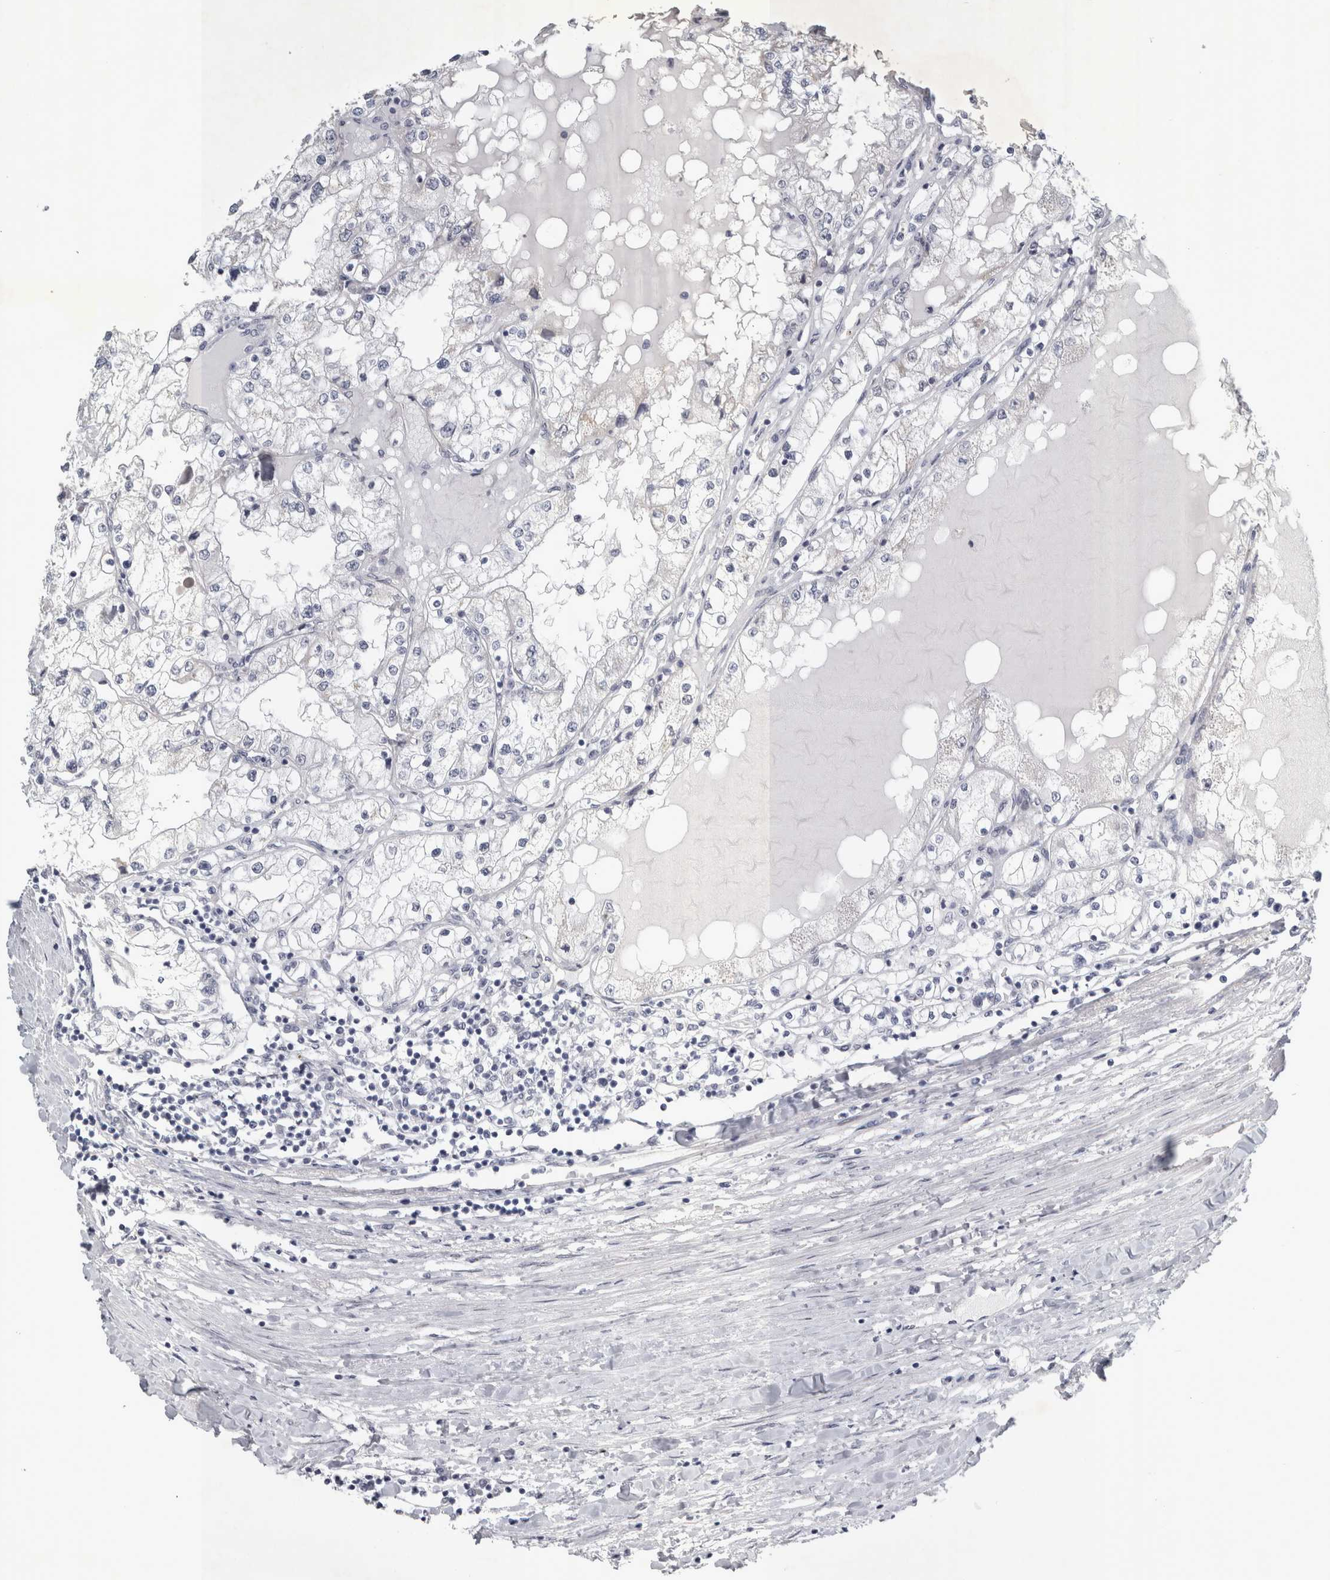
{"staining": {"intensity": "negative", "quantity": "none", "location": "none"}, "tissue": "renal cancer", "cell_type": "Tumor cells", "image_type": "cancer", "snomed": [{"axis": "morphology", "description": "Adenocarcinoma, NOS"}, {"axis": "topography", "description": "Kidney"}], "caption": "High magnification brightfield microscopy of adenocarcinoma (renal) stained with DAB (3,3'-diaminobenzidine) (brown) and counterstained with hematoxylin (blue): tumor cells show no significant positivity.", "gene": "FXYD7", "patient": {"sex": "male", "age": 68}}